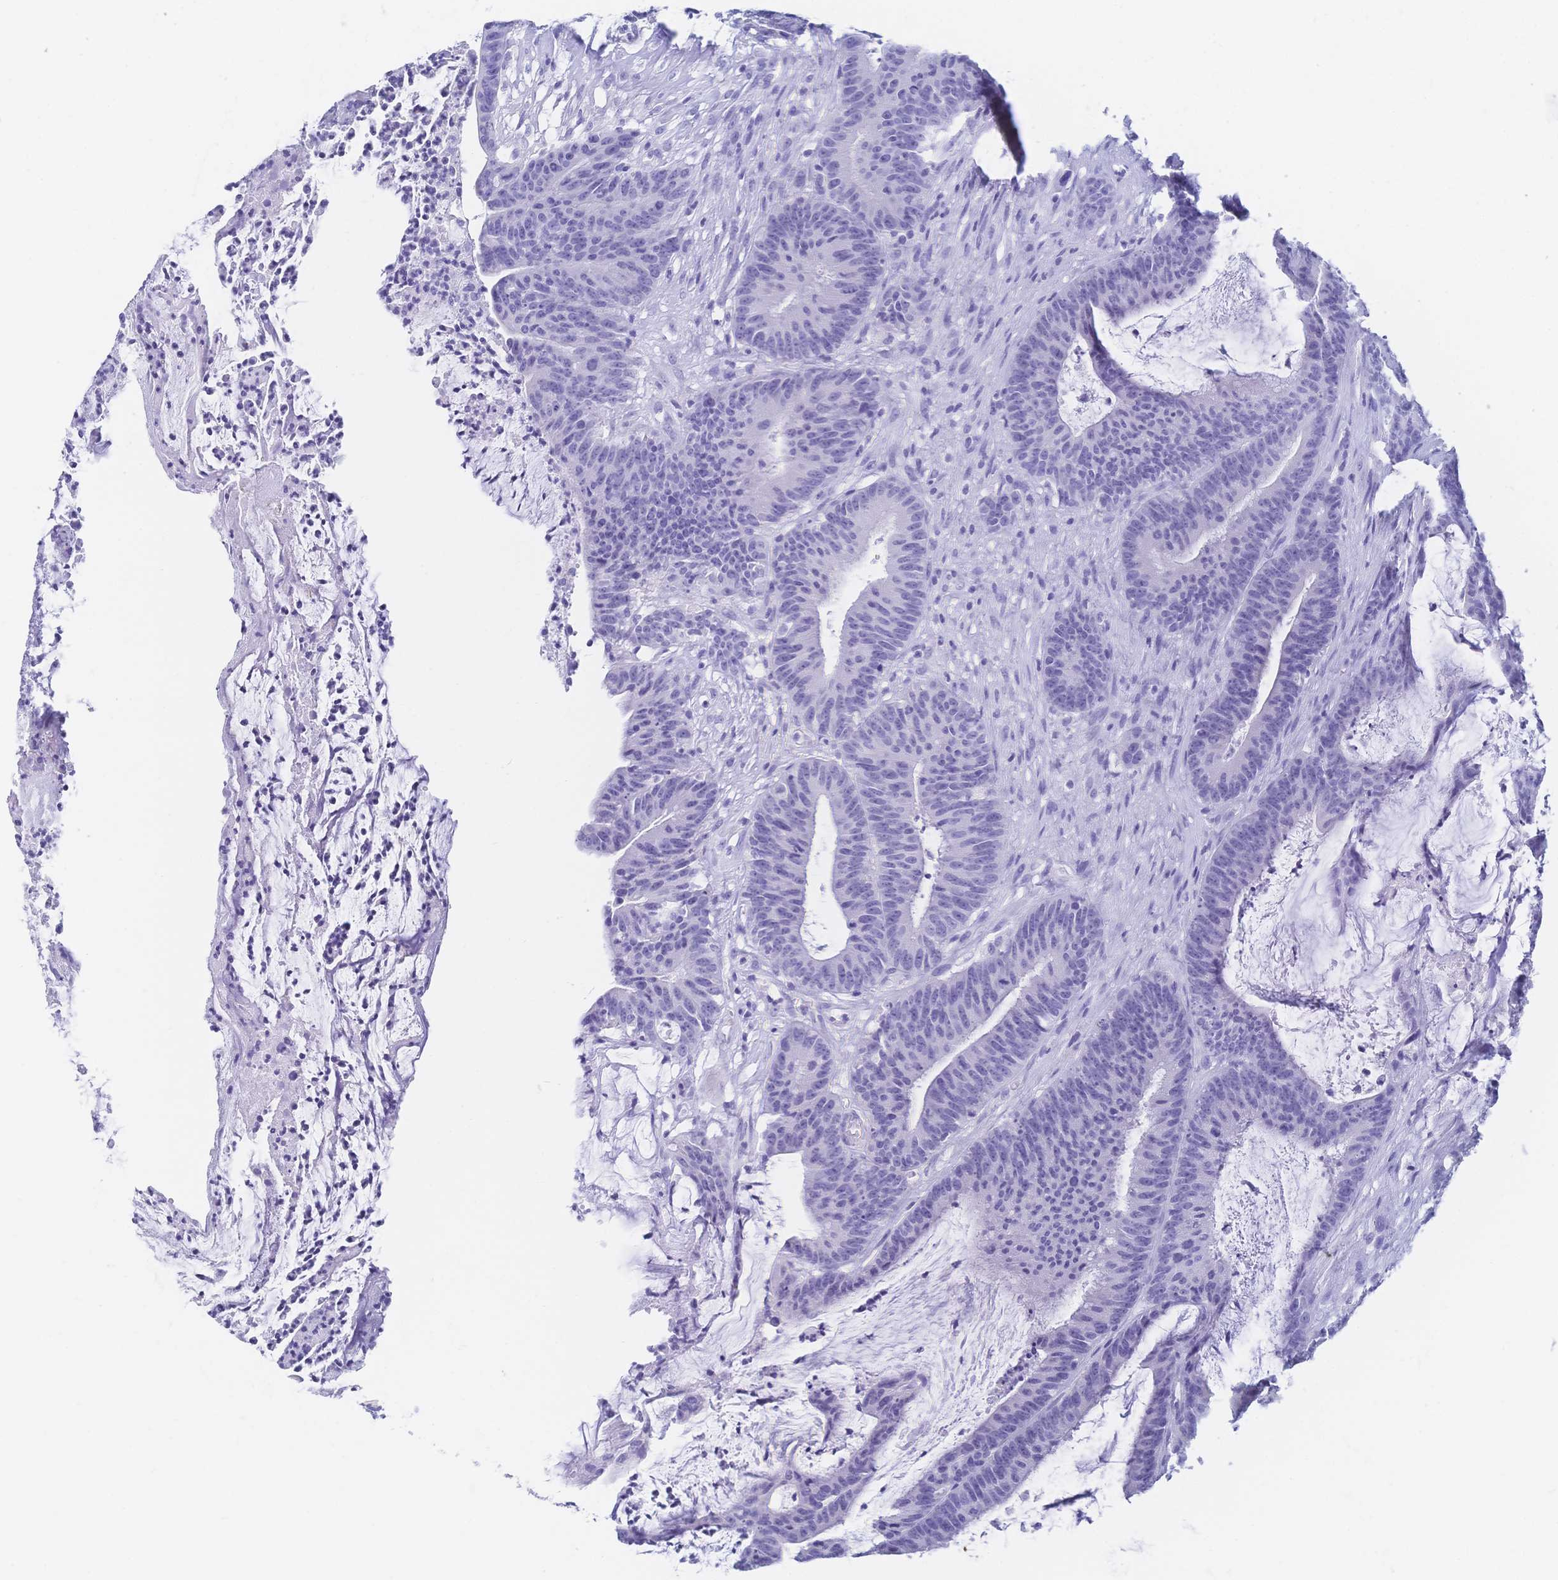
{"staining": {"intensity": "negative", "quantity": "none", "location": "none"}, "tissue": "colorectal cancer", "cell_type": "Tumor cells", "image_type": "cancer", "snomed": [{"axis": "morphology", "description": "Adenocarcinoma, NOS"}, {"axis": "topography", "description": "Colon"}], "caption": "Immunohistochemistry (IHC) photomicrograph of human colorectal cancer stained for a protein (brown), which reveals no staining in tumor cells.", "gene": "MEP1B", "patient": {"sex": "female", "age": 78}}